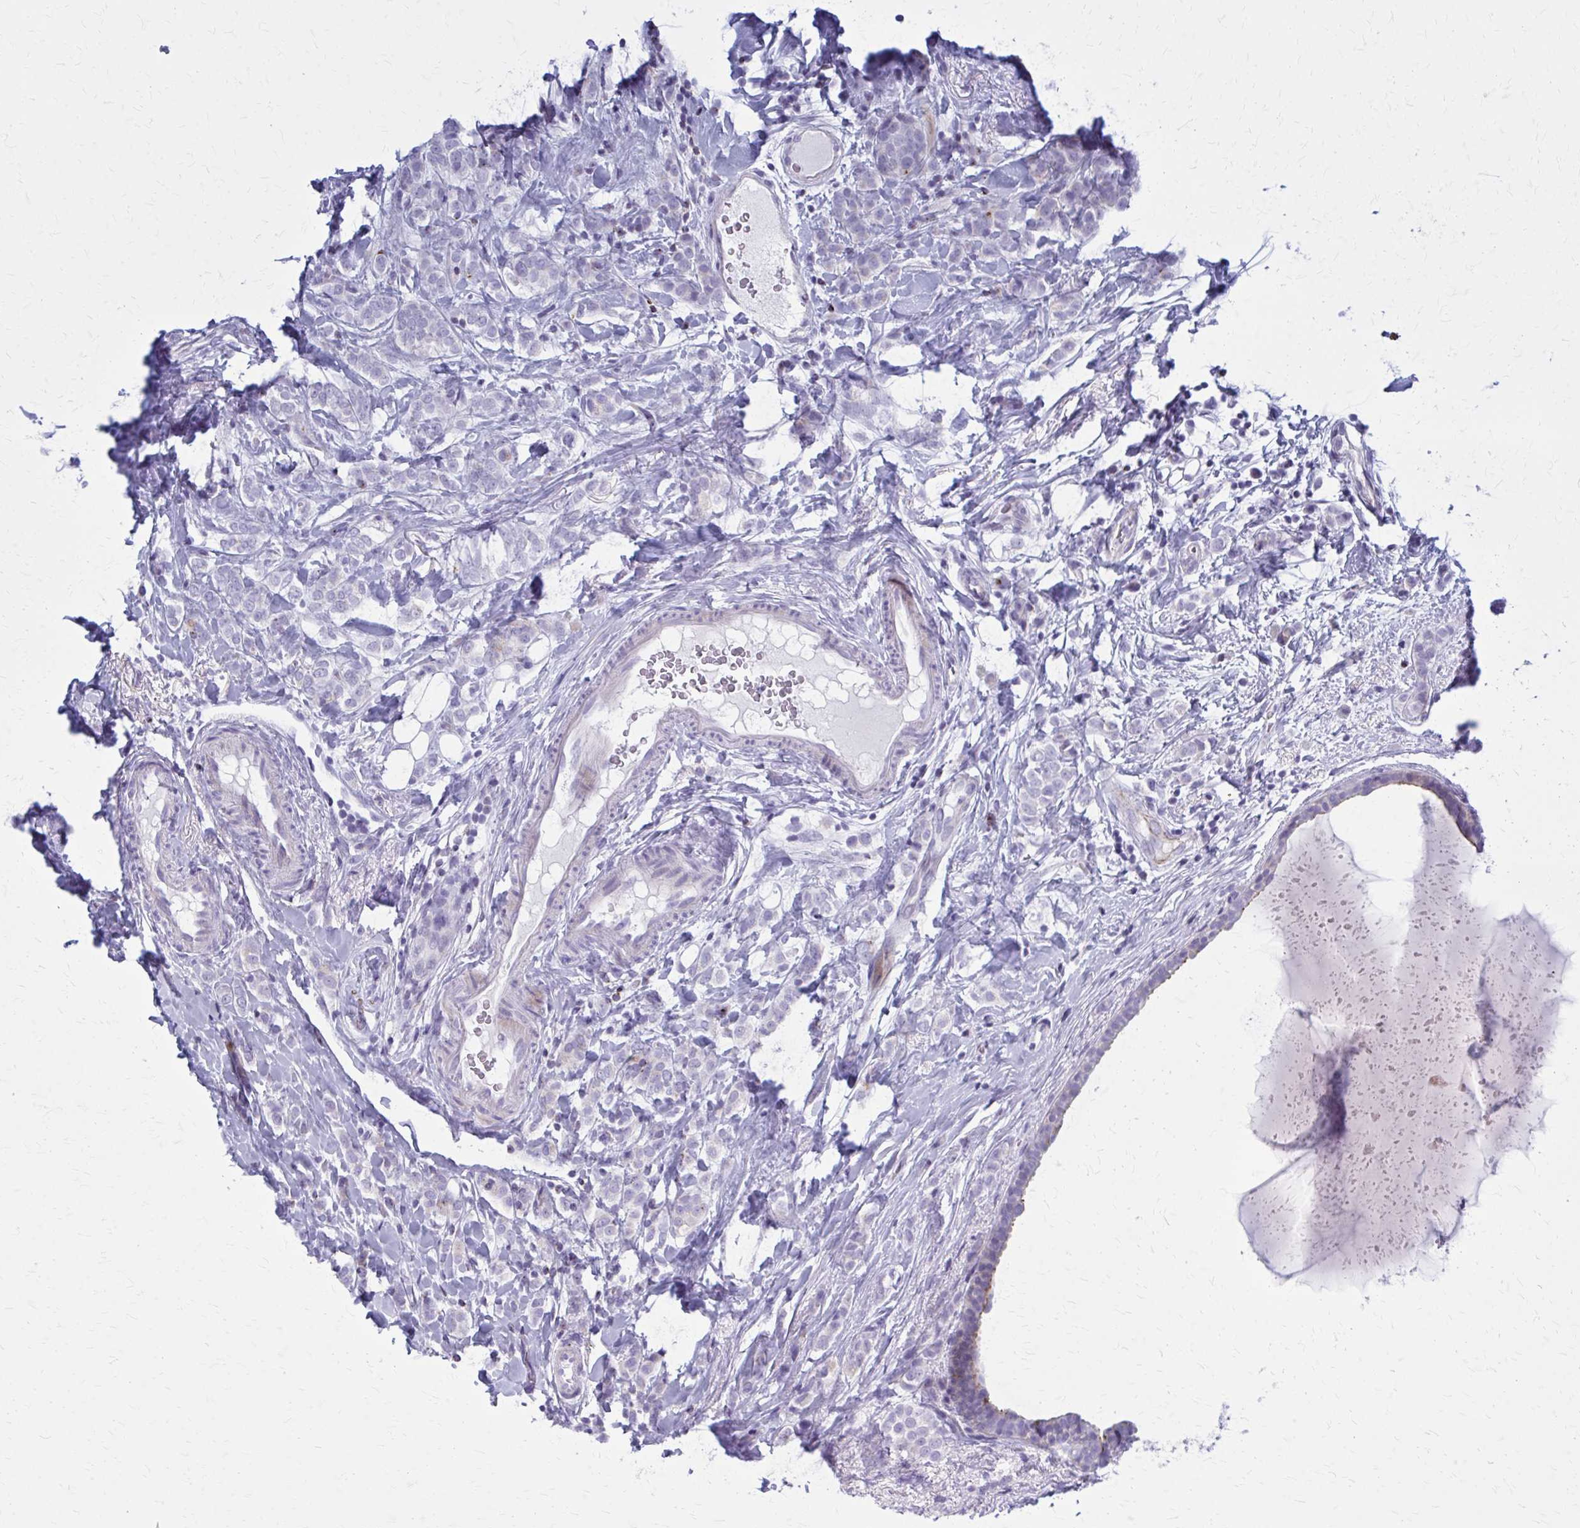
{"staining": {"intensity": "negative", "quantity": "none", "location": "none"}, "tissue": "breast cancer", "cell_type": "Tumor cells", "image_type": "cancer", "snomed": [{"axis": "morphology", "description": "Lobular carcinoma"}, {"axis": "topography", "description": "Breast"}], "caption": "IHC micrograph of human breast lobular carcinoma stained for a protein (brown), which demonstrates no staining in tumor cells.", "gene": "PEDS1", "patient": {"sex": "female", "age": 49}}